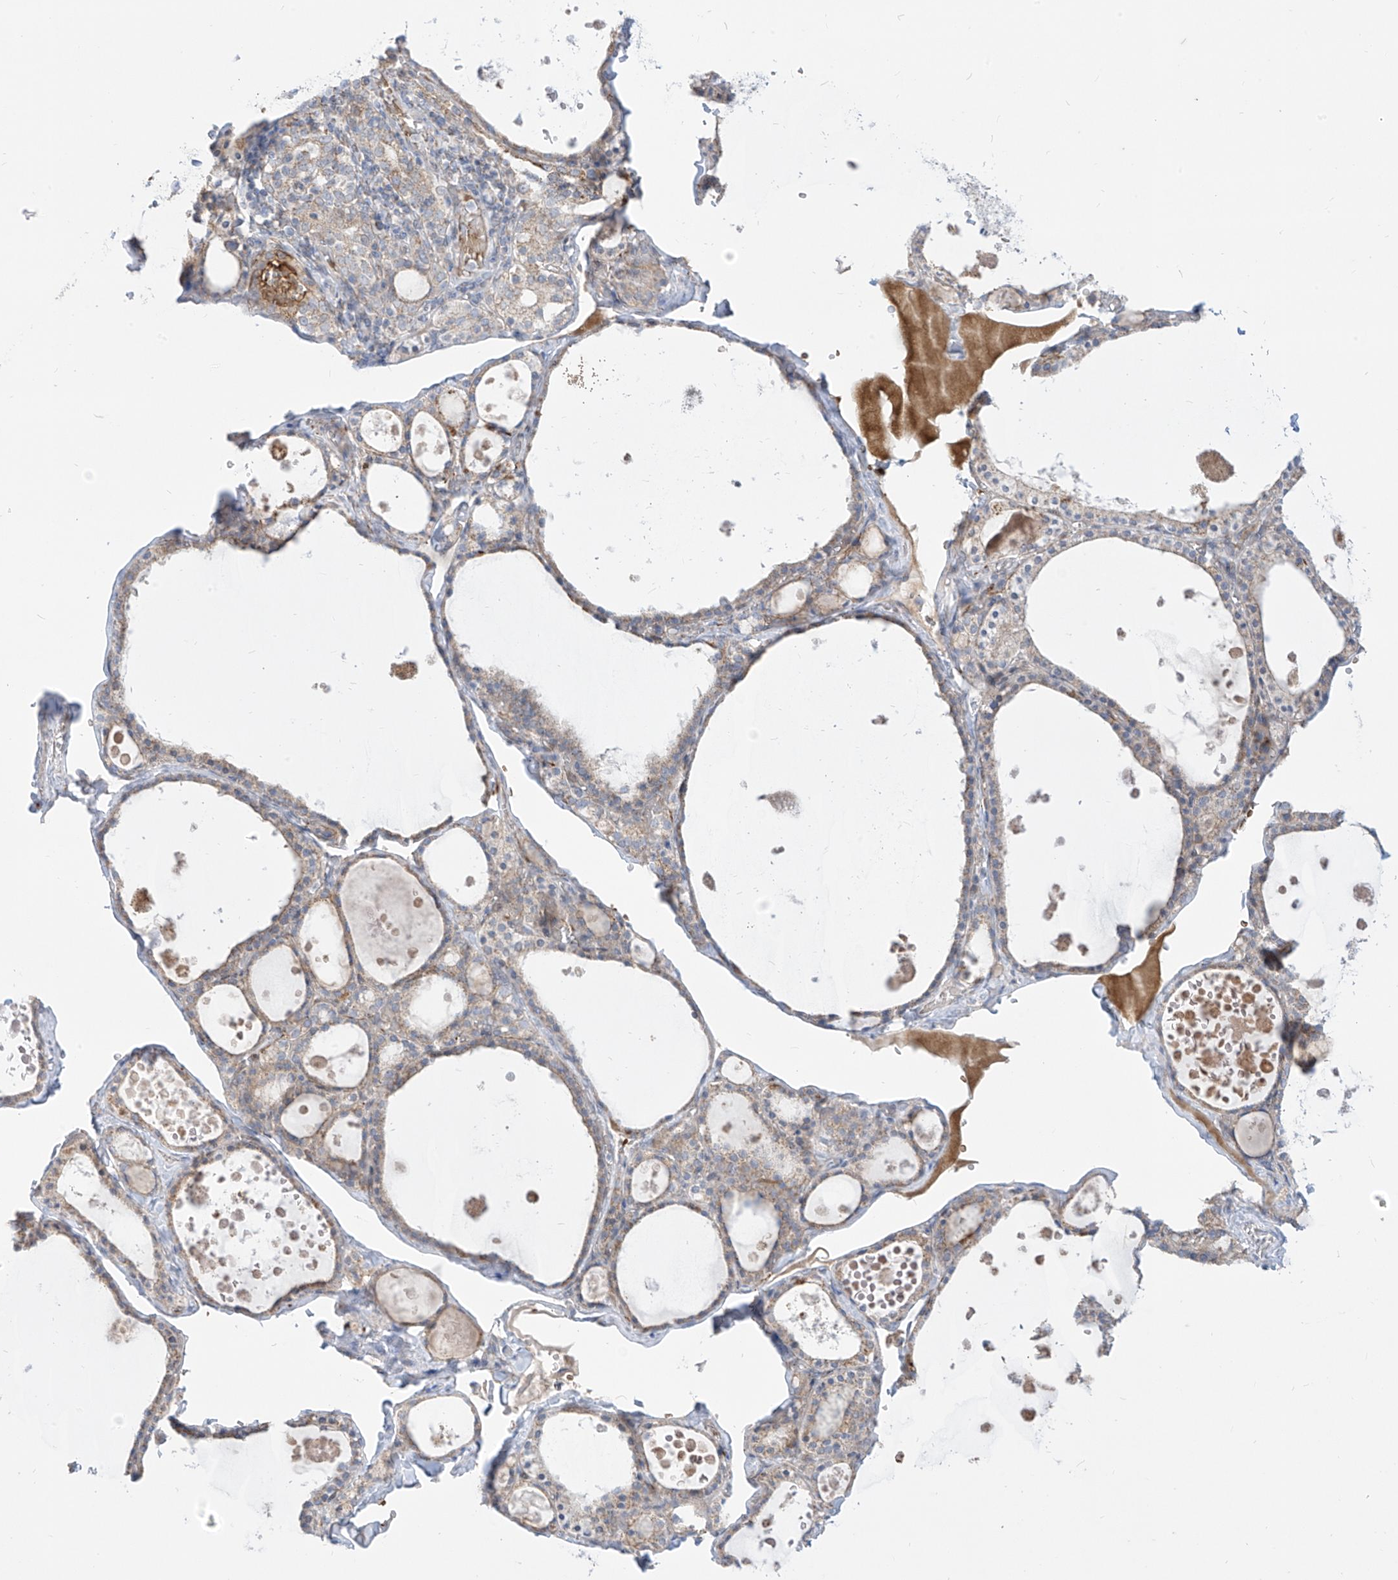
{"staining": {"intensity": "weak", "quantity": "25%-75%", "location": "cytoplasmic/membranous"}, "tissue": "thyroid gland", "cell_type": "Glandular cells", "image_type": "normal", "snomed": [{"axis": "morphology", "description": "Normal tissue, NOS"}, {"axis": "topography", "description": "Thyroid gland"}], "caption": "This histopathology image reveals immunohistochemistry staining of benign thyroid gland, with low weak cytoplasmic/membranous staining in about 25%-75% of glandular cells.", "gene": "ARHGEF40", "patient": {"sex": "male", "age": 56}}